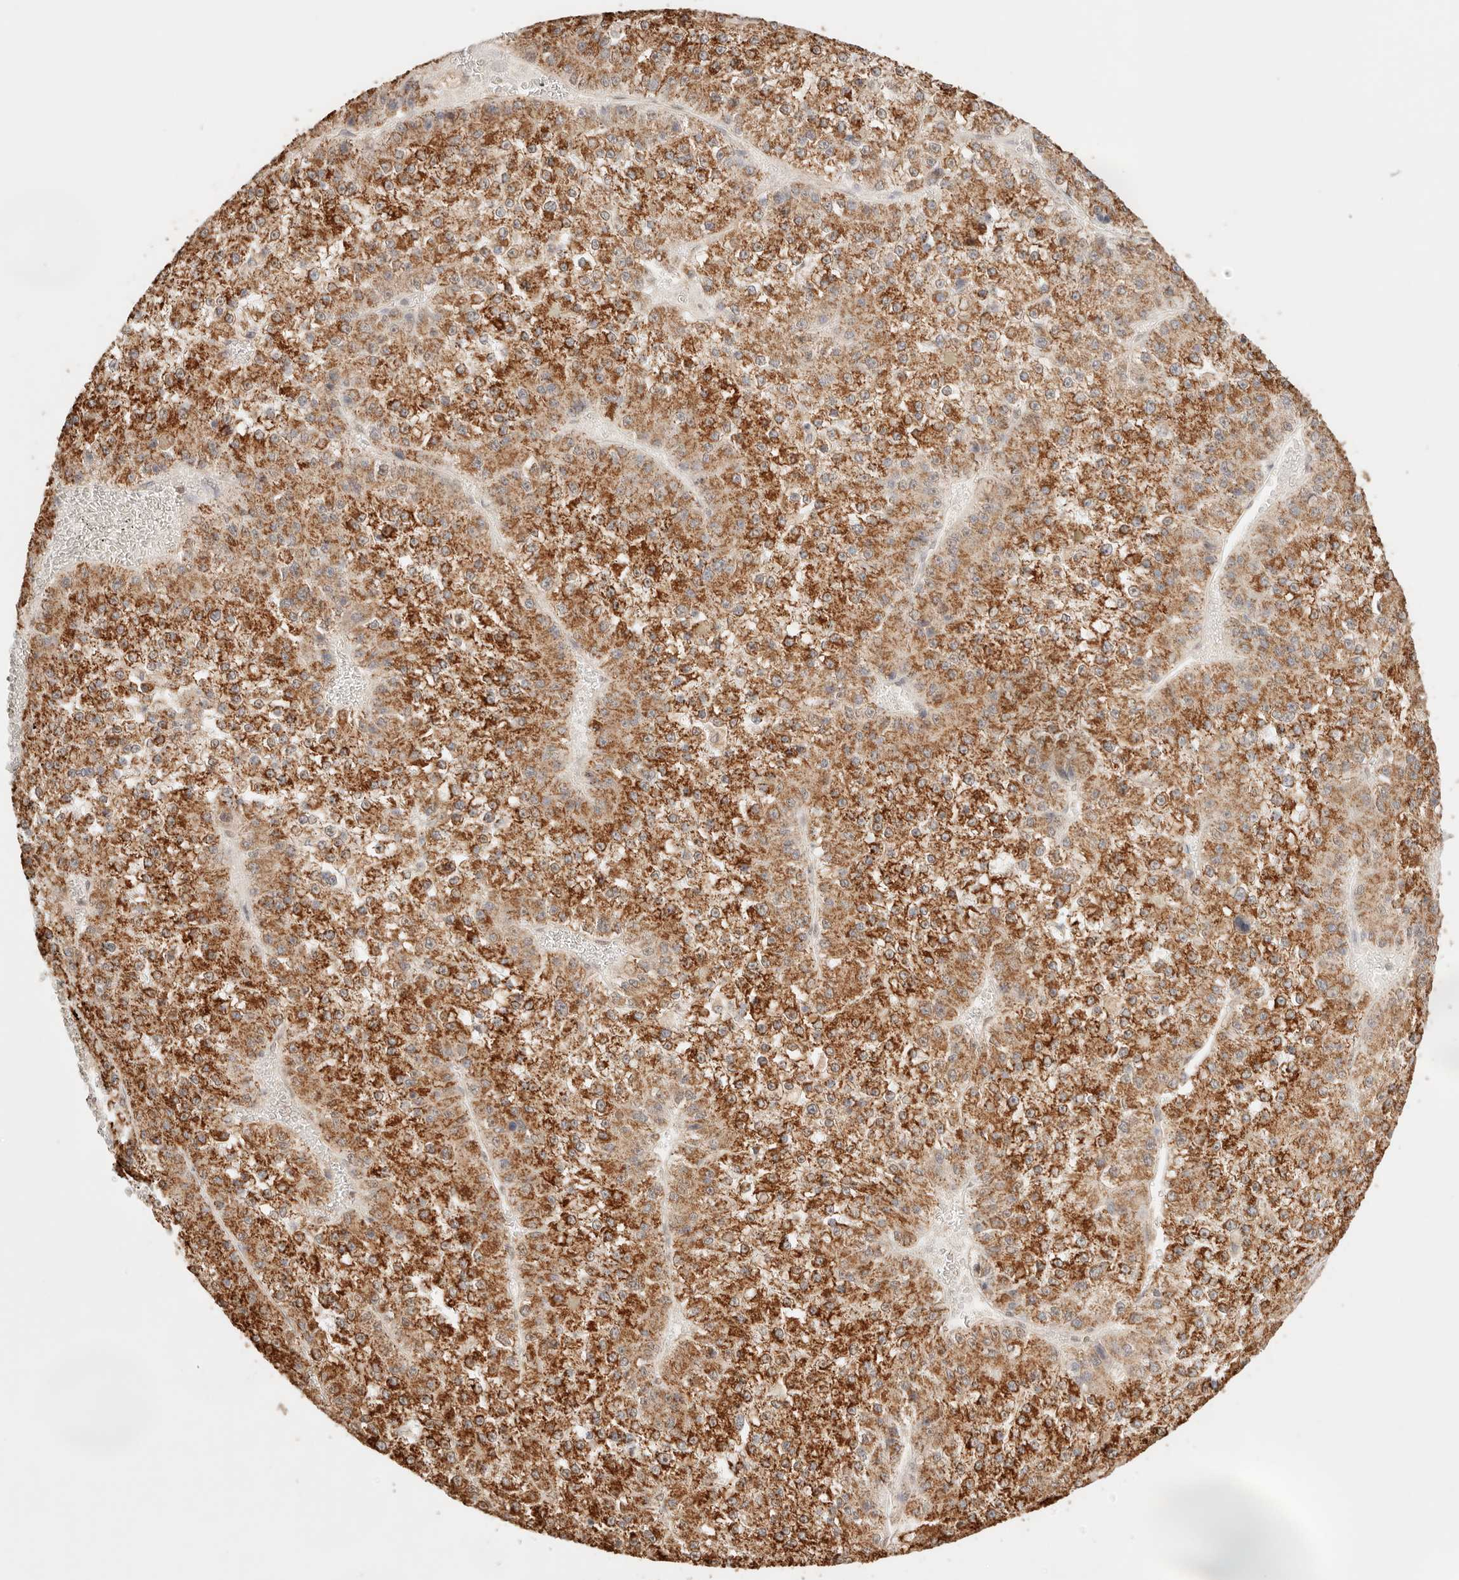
{"staining": {"intensity": "strong", "quantity": ">75%", "location": "cytoplasmic/membranous"}, "tissue": "liver cancer", "cell_type": "Tumor cells", "image_type": "cancer", "snomed": [{"axis": "morphology", "description": "Carcinoma, Hepatocellular, NOS"}, {"axis": "topography", "description": "Liver"}], "caption": "Protein staining of liver hepatocellular carcinoma tissue shows strong cytoplasmic/membranous expression in about >75% of tumor cells. The staining was performed using DAB (3,3'-diaminobenzidine), with brown indicating positive protein expression. Nuclei are stained blue with hematoxylin.", "gene": "IL1R2", "patient": {"sex": "female", "age": 73}}